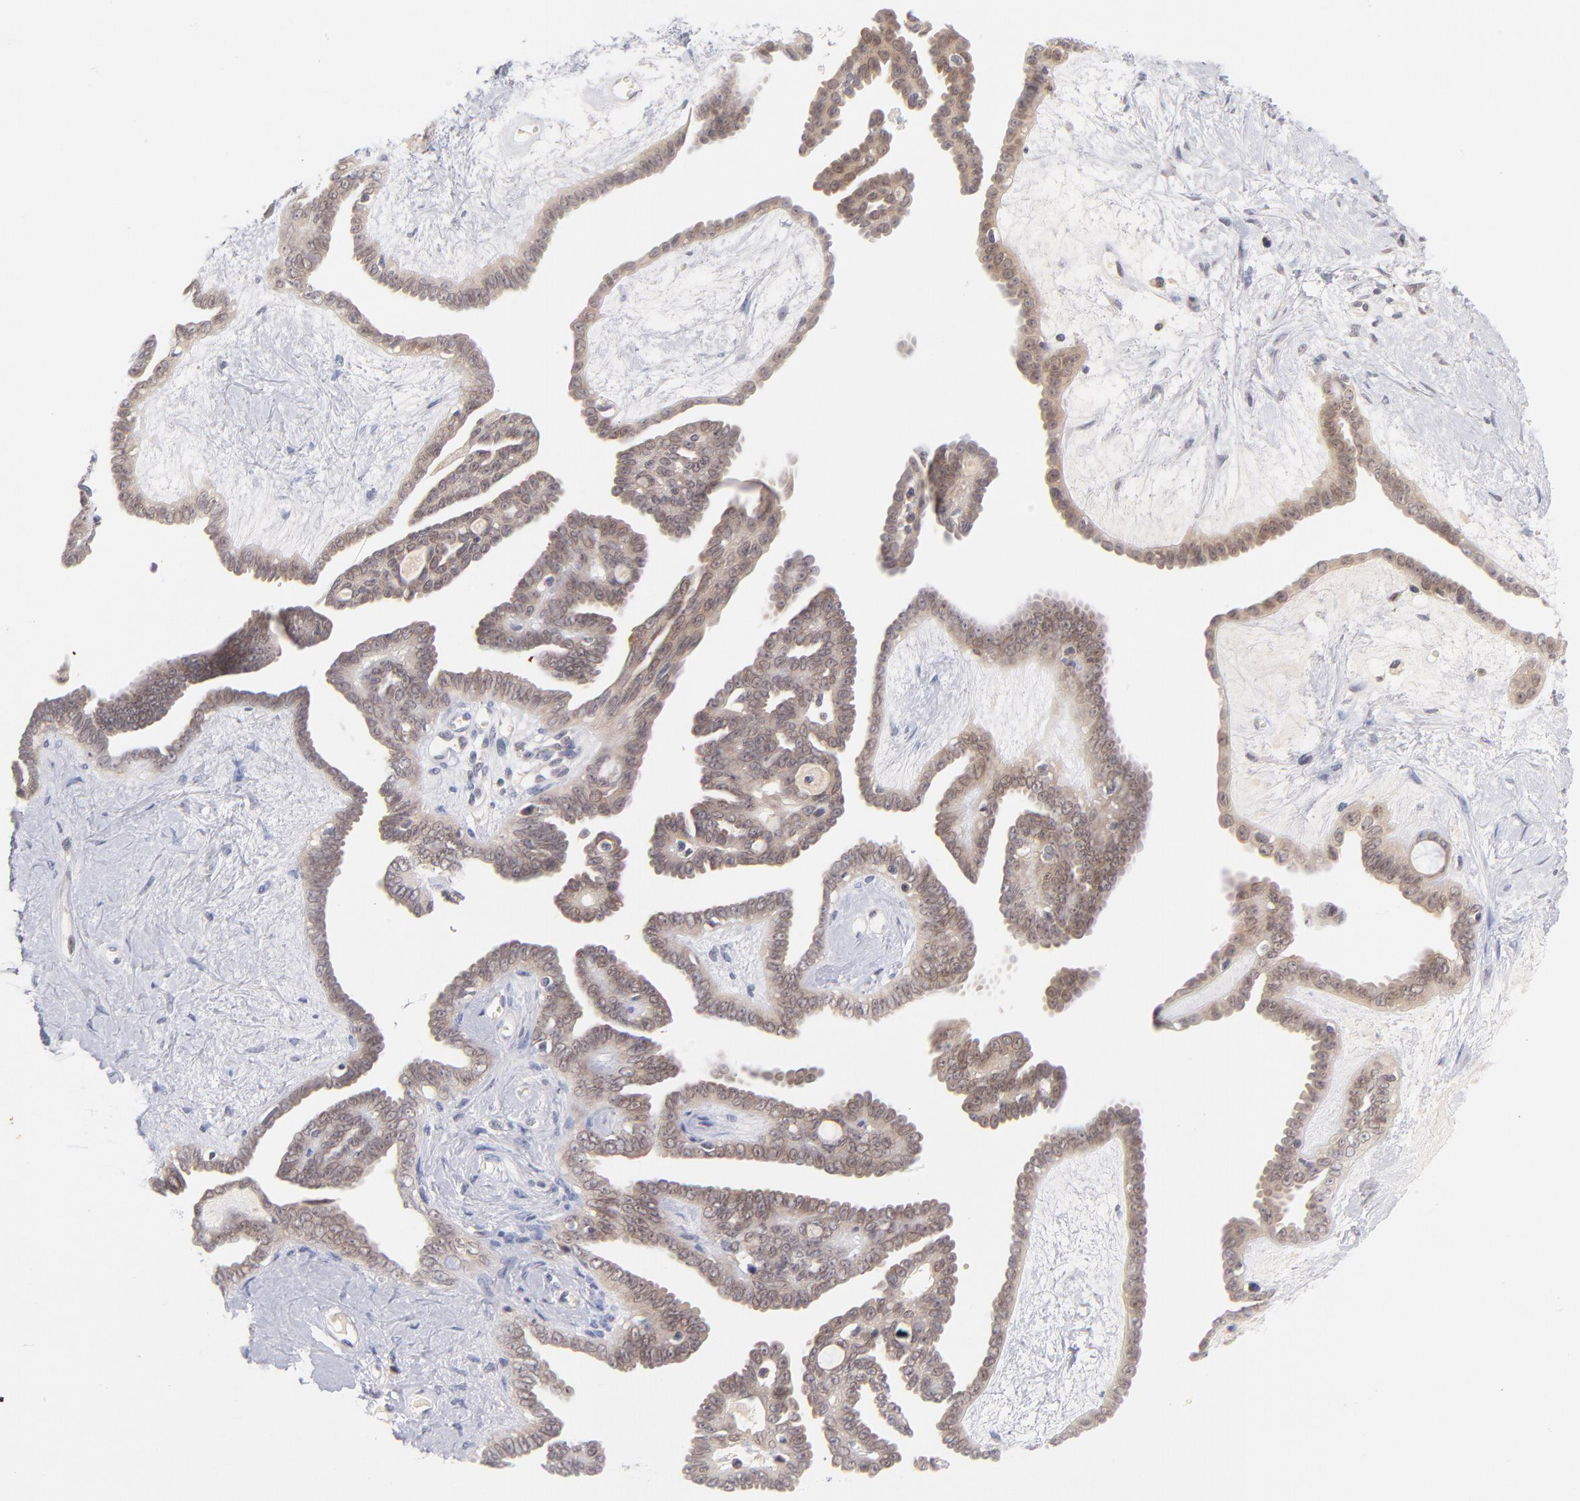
{"staining": {"intensity": "weak", "quantity": "25%-75%", "location": "cytoplasmic/membranous,nuclear"}, "tissue": "ovarian cancer", "cell_type": "Tumor cells", "image_type": "cancer", "snomed": [{"axis": "morphology", "description": "Cystadenocarcinoma, serous, NOS"}, {"axis": "topography", "description": "Ovary"}], "caption": "Serous cystadenocarcinoma (ovarian) stained for a protein shows weak cytoplasmic/membranous and nuclear positivity in tumor cells.", "gene": "CASP6", "patient": {"sex": "female", "age": 71}}